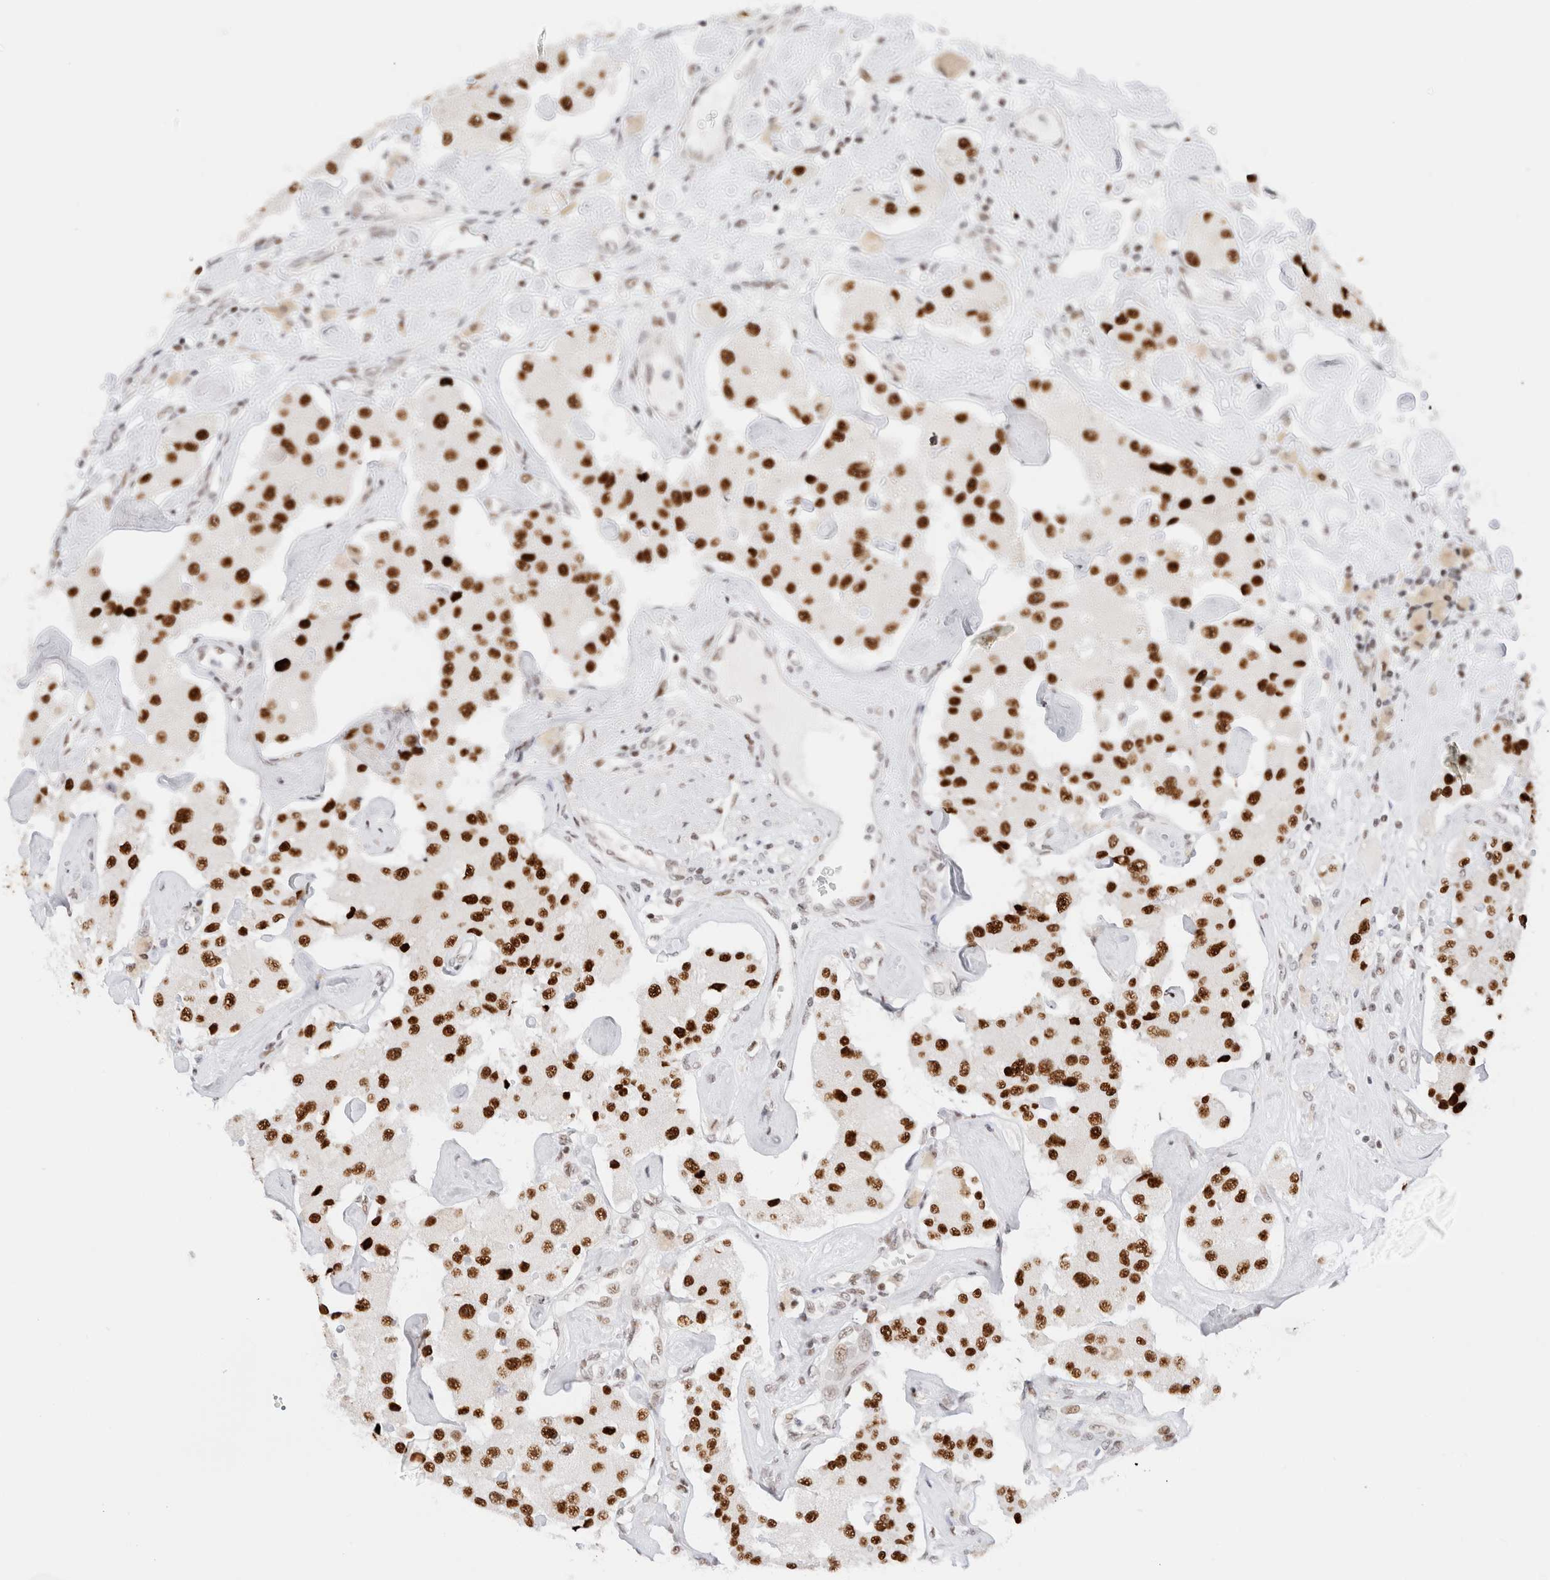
{"staining": {"intensity": "strong", "quantity": ">75%", "location": "nuclear"}, "tissue": "carcinoid", "cell_type": "Tumor cells", "image_type": "cancer", "snomed": [{"axis": "morphology", "description": "Carcinoid, malignant, NOS"}, {"axis": "topography", "description": "Pancreas"}], "caption": "An image showing strong nuclear positivity in approximately >75% of tumor cells in carcinoid (malignant), as visualized by brown immunohistochemical staining.", "gene": "ZNF282", "patient": {"sex": "male", "age": 41}}